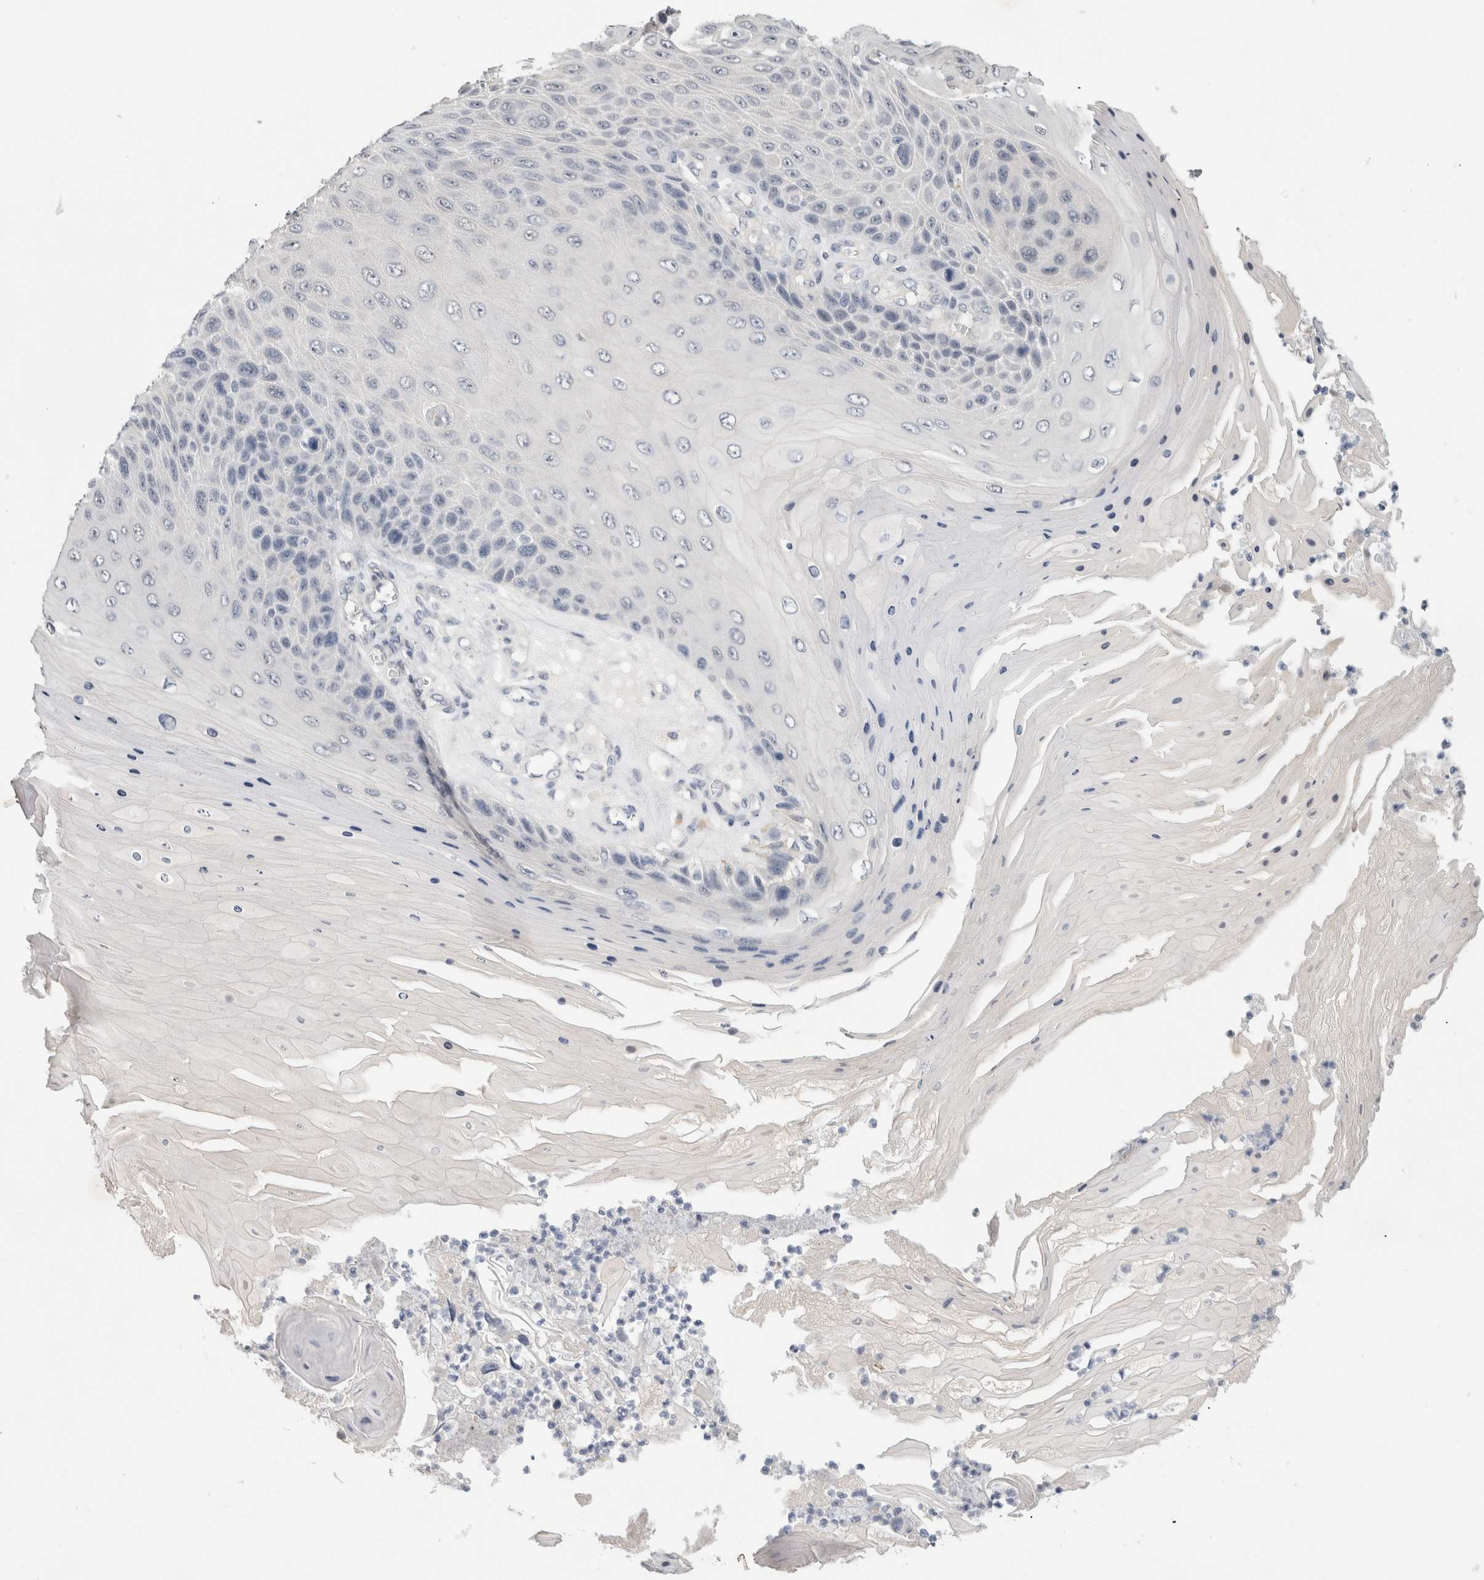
{"staining": {"intensity": "negative", "quantity": "none", "location": "none"}, "tissue": "skin cancer", "cell_type": "Tumor cells", "image_type": "cancer", "snomed": [{"axis": "morphology", "description": "Squamous cell carcinoma, NOS"}, {"axis": "topography", "description": "Skin"}], "caption": "This is a photomicrograph of IHC staining of skin cancer (squamous cell carcinoma), which shows no staining in tumor cells.", "gene": "TONSL", "patient": {"sex": "female", "age": 88}}